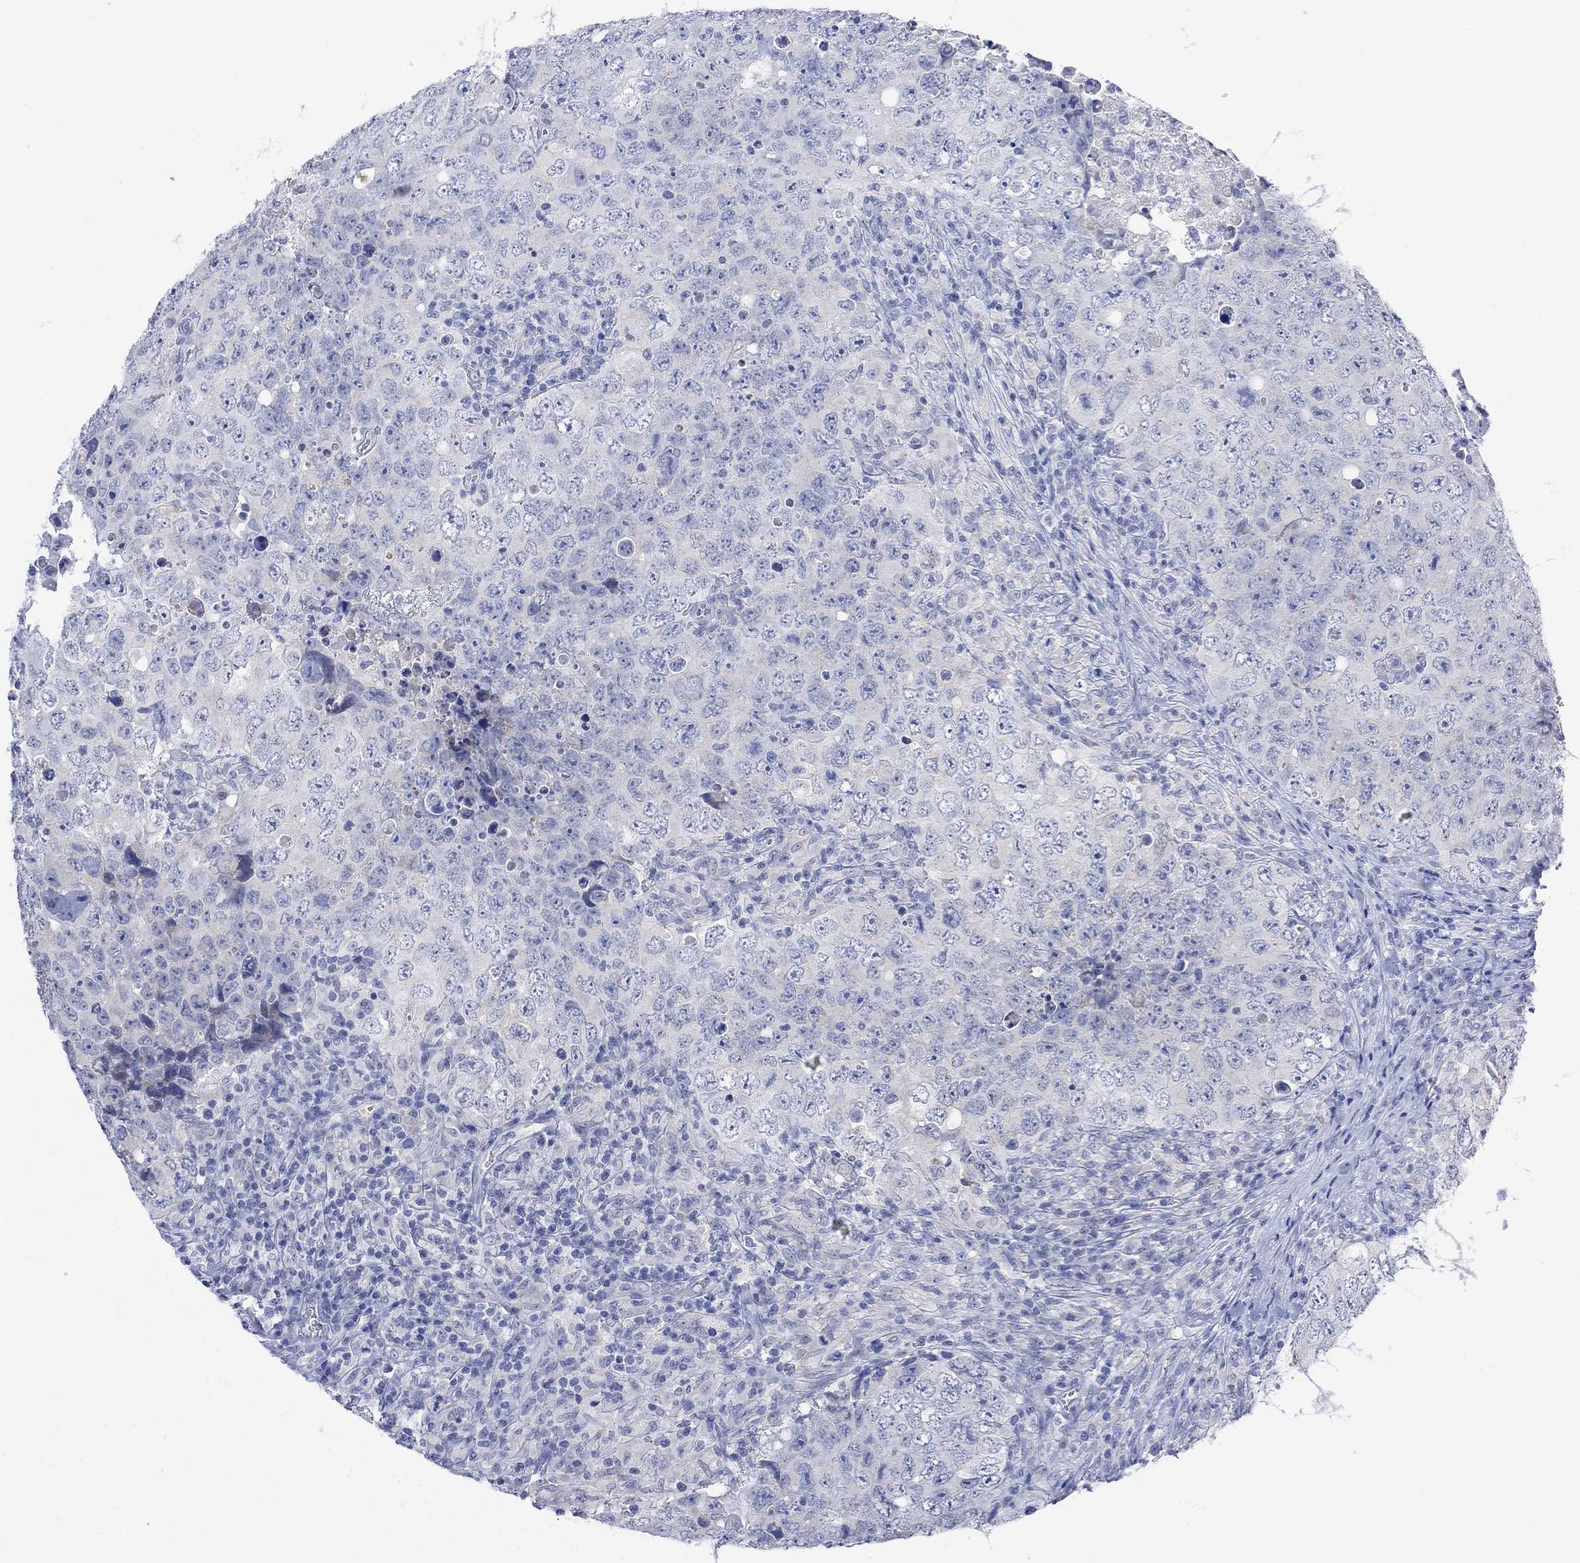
{"staining": {"intensity": "negative", "quantity": "none", "location": "none"}, "tissue": "testis cancer", "cell_type": "Tumor cells", "image_type": "cancer", "snomed": [{"axis": "morphology", "description": "Seminoma, NOS"}, {"axis": "topography", "description": "Testis"}], "caption": "This is a image of immunohistochemistry staining of testis cancer (seminoma), which shows no positivity in tumor cells.", "gene": "FBP2", "patient": {"sex": "male", "age": 34}}